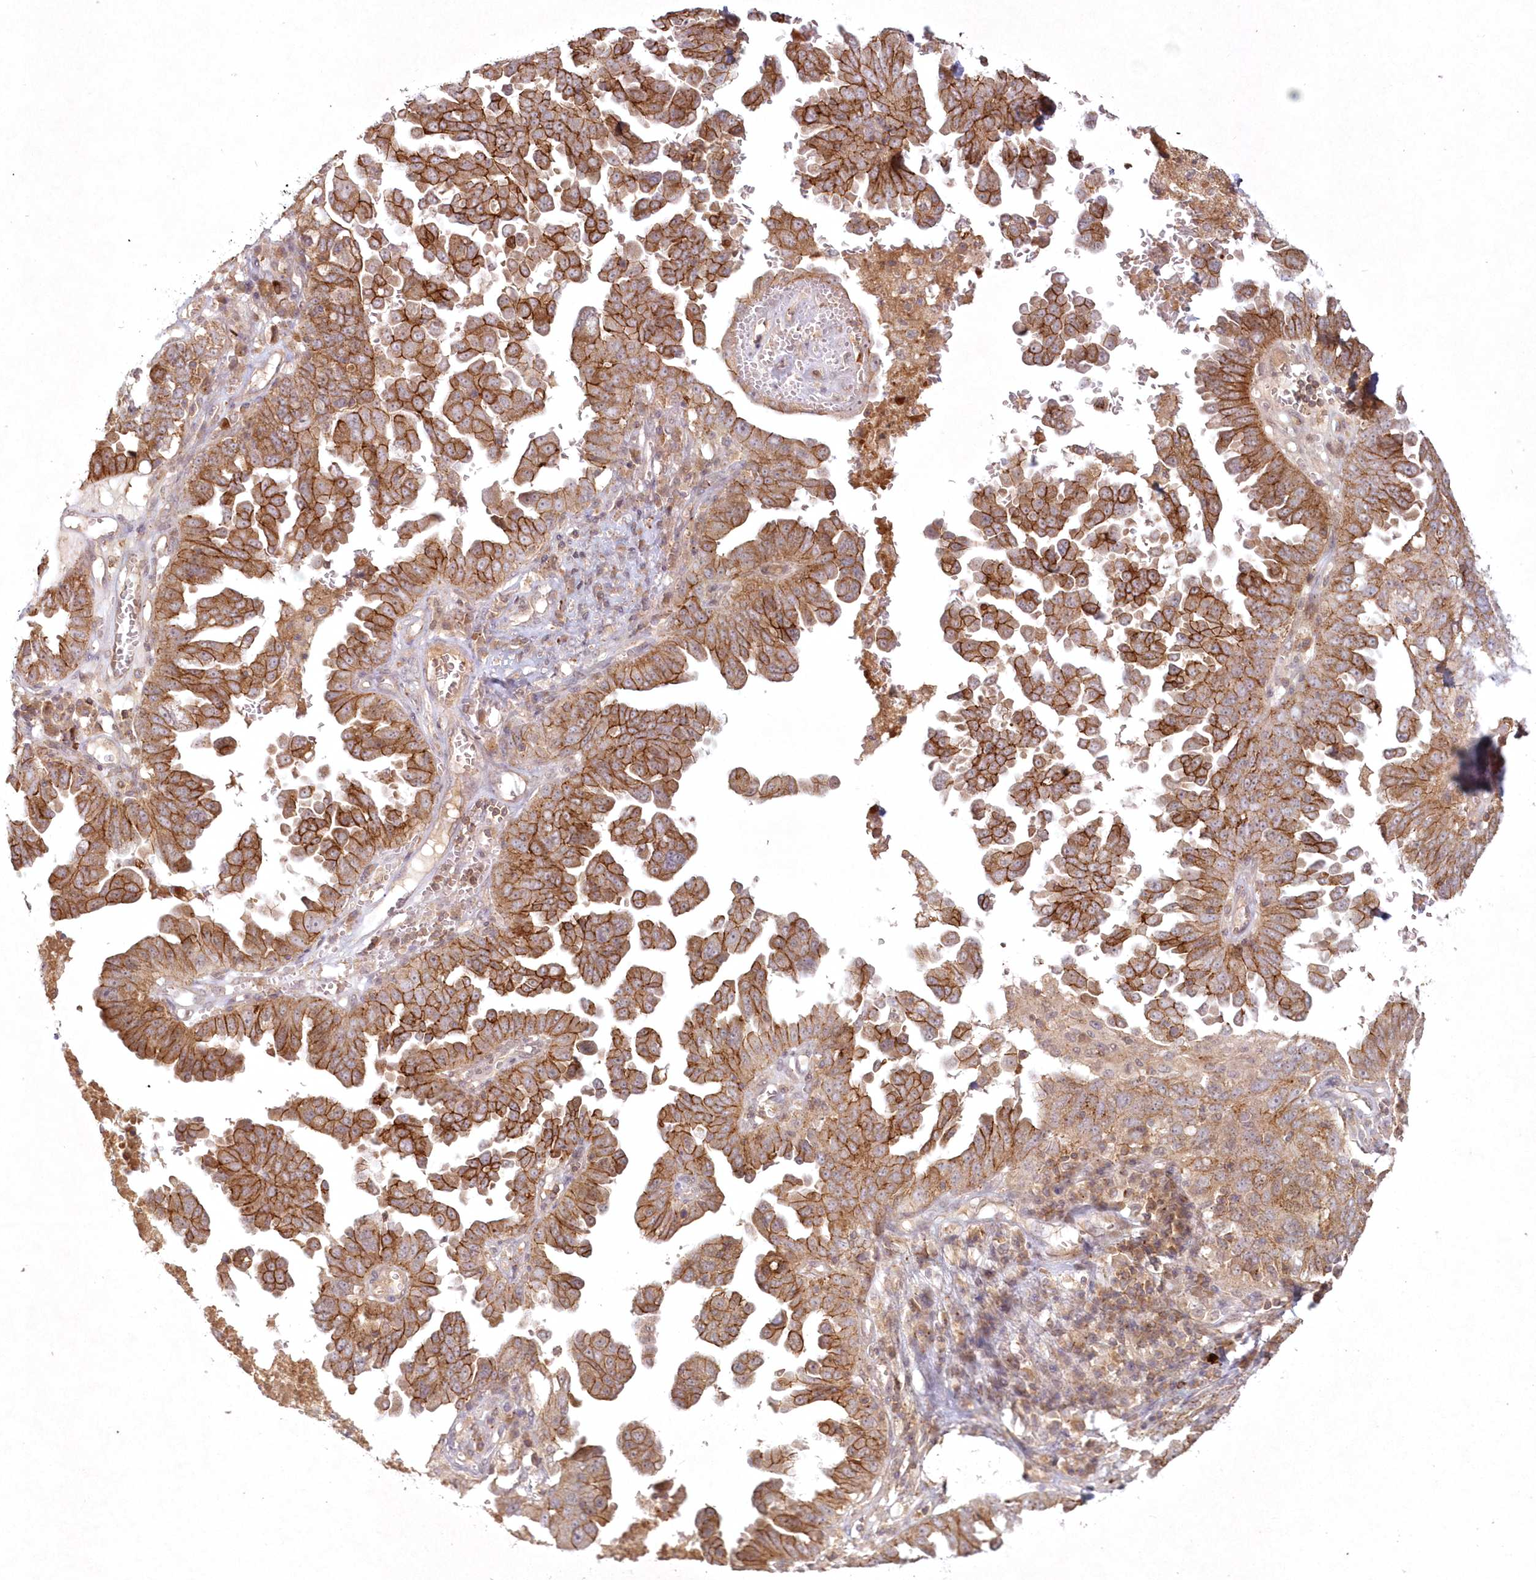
{"staining": {"intensity": "strong", "quantity": ">75%", "location": "cytoplasmic/membranous"}, "tissue": "ovarian cancer", "cell_type": "Tumor cells", "image_type": "cancer", "snomed": [{"axis": "morphology", "description": "Carcinoma, endometroid"}, {"axis": "topography", "description": "Ovary"}], "caption": "Strong cytoplasmic/membranous expression for a protein is appreciated in about >75% of tumor cells of endometroid carcinoma (ovarian) using immunohistochemistry (IHC).", "gene": "TOGARAM2", "patient": {"sex": "female", "age": 62}}